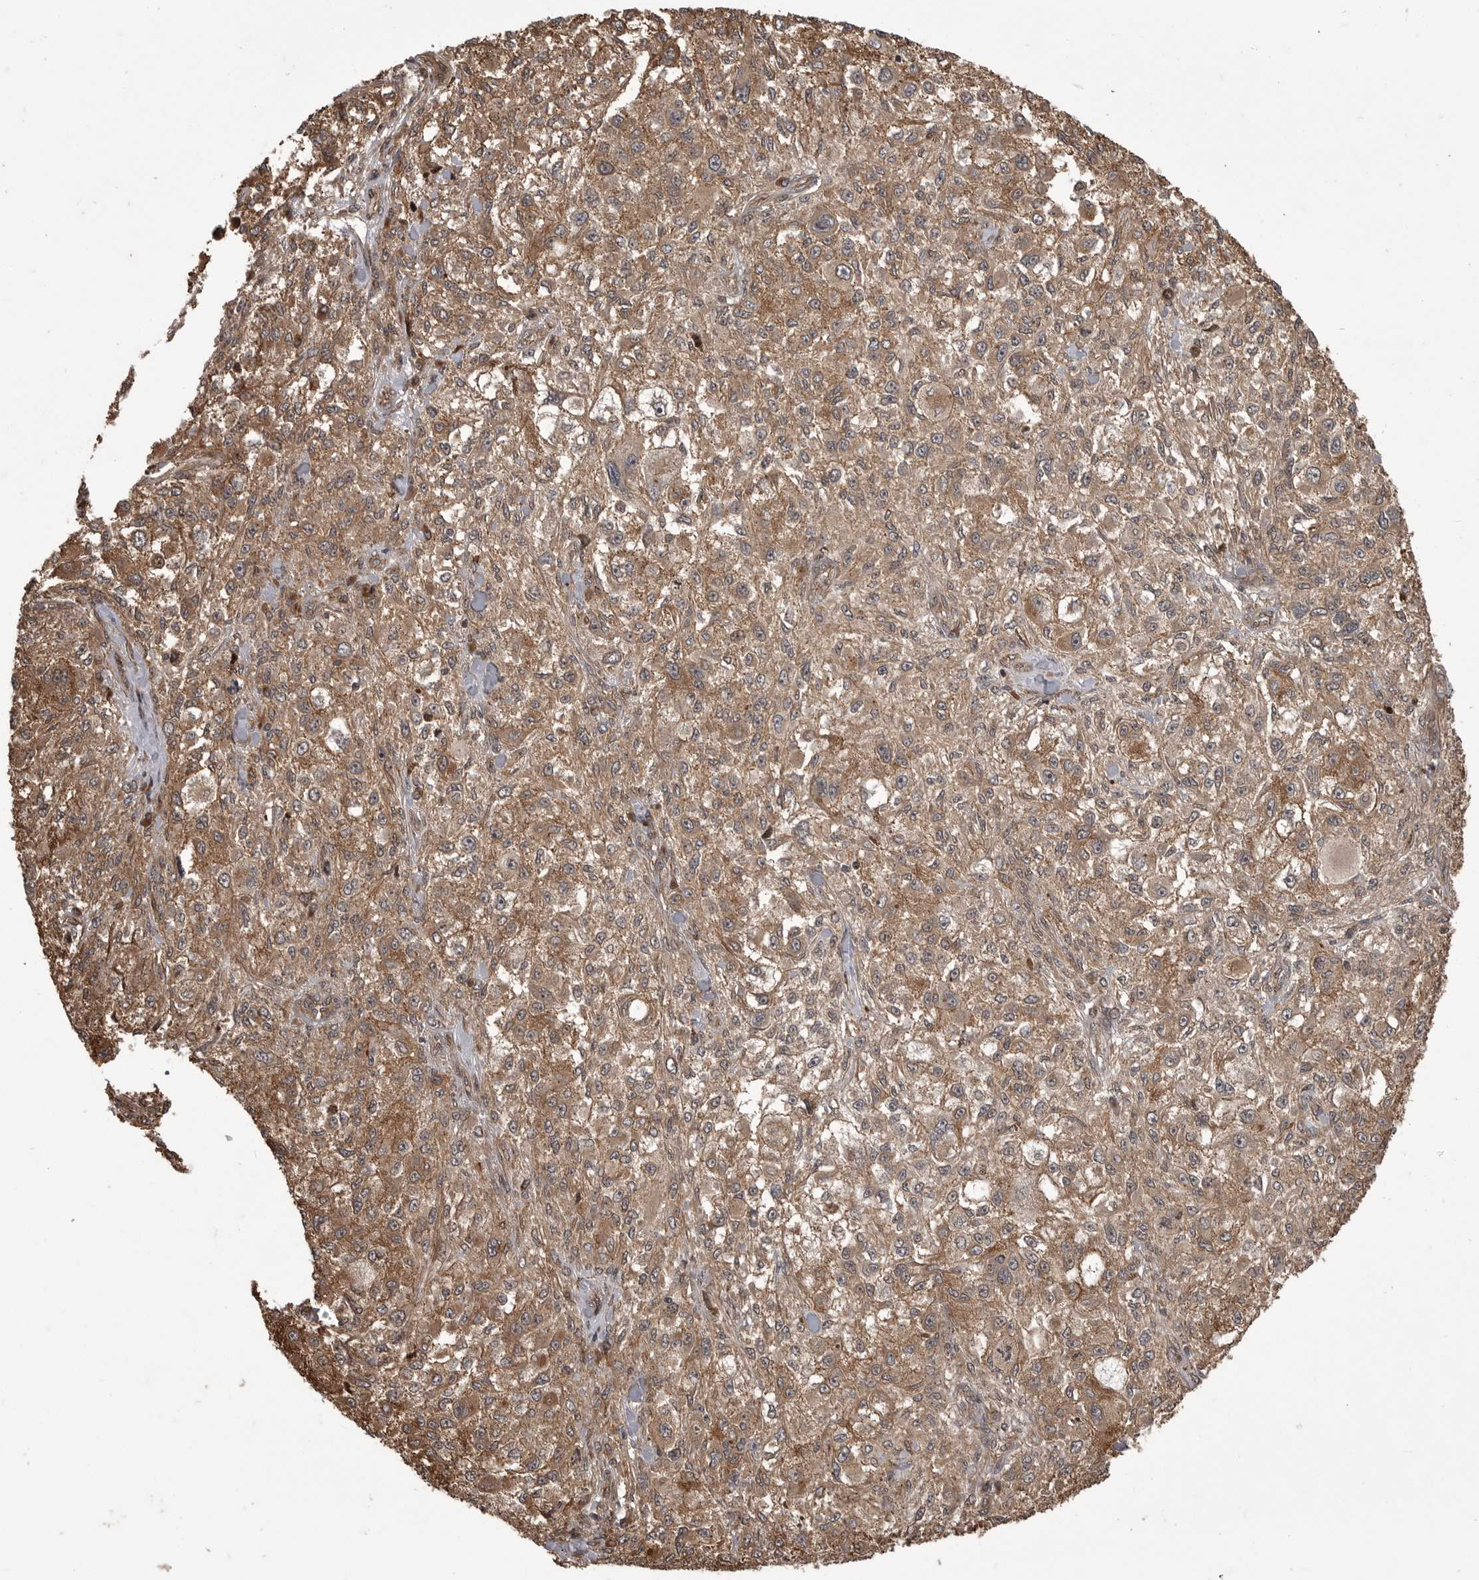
{"staining": {"intensity": "moderate", "quantity": ">75%", "location": "cytoplasmic/membranous"}, "tissue": "melanoma", "cell_type": "Tumor cells", "image_type": "cancer", "snomed": [{"axis": "morphology", "description": "Necrosis, NOS"}, {"axis": "morphology", "description": "Malignant melanoma, NOS"}, {"axis": "topography", "description": "Skin"}], "caption": "Melanoma tissue reveals moderate cytoplasmic/membranous staining in approximately >75% of tumor cells, visualized by immunohistochemistry.", "gene": "DNAJC8", "patient": {"sex": "female", "age": 87}}